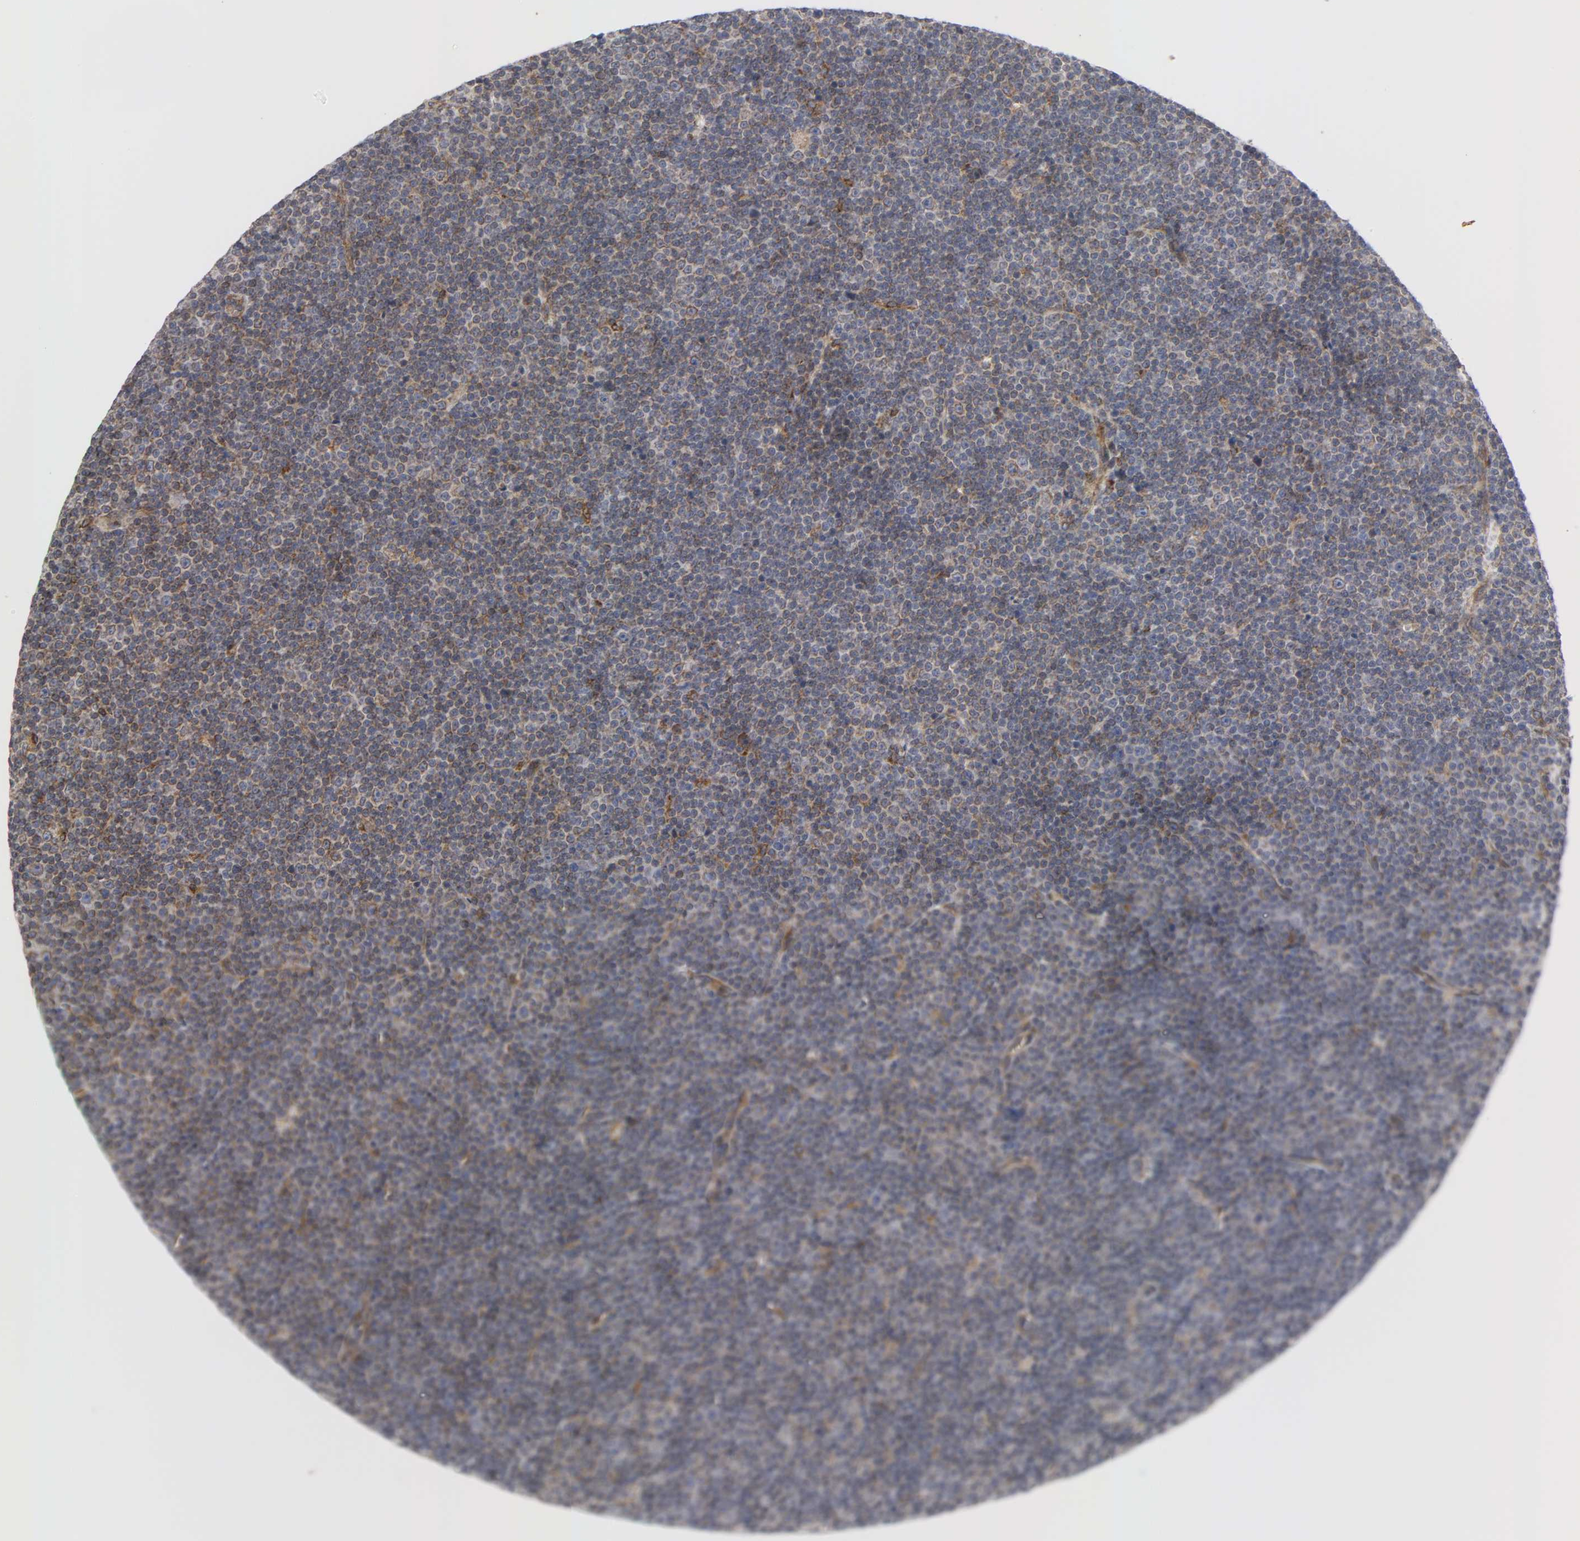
{"staining": {"intensity": "moderate", "quantity": "25%-75%", "location": "cytoplasmic/membranous"}, "tissue": "lymphoma", "cell_type": "Tumor cells", "image_type": "cancer", "snomed": [{"axis": "morphology", "description": "Malignant lymphoma, non-Hodgkin's type, Low grade"}, {"axis": "topography", "description": "Lymph node"}], "caption": "Protein expression by immunohistochemistry (IHC) reveals moderate cytoplasmic/membranous positivity in approximately 25%-75% of tumor cells in malignant lymphoma, non-Hodgkin's type (low-grade). (Stains: DAB in brown, nuclei in blue, Microscopy: brightfield microscopy at high magnification).", "gene": "POR", "patient": {"sex": "female", "age": 67}}